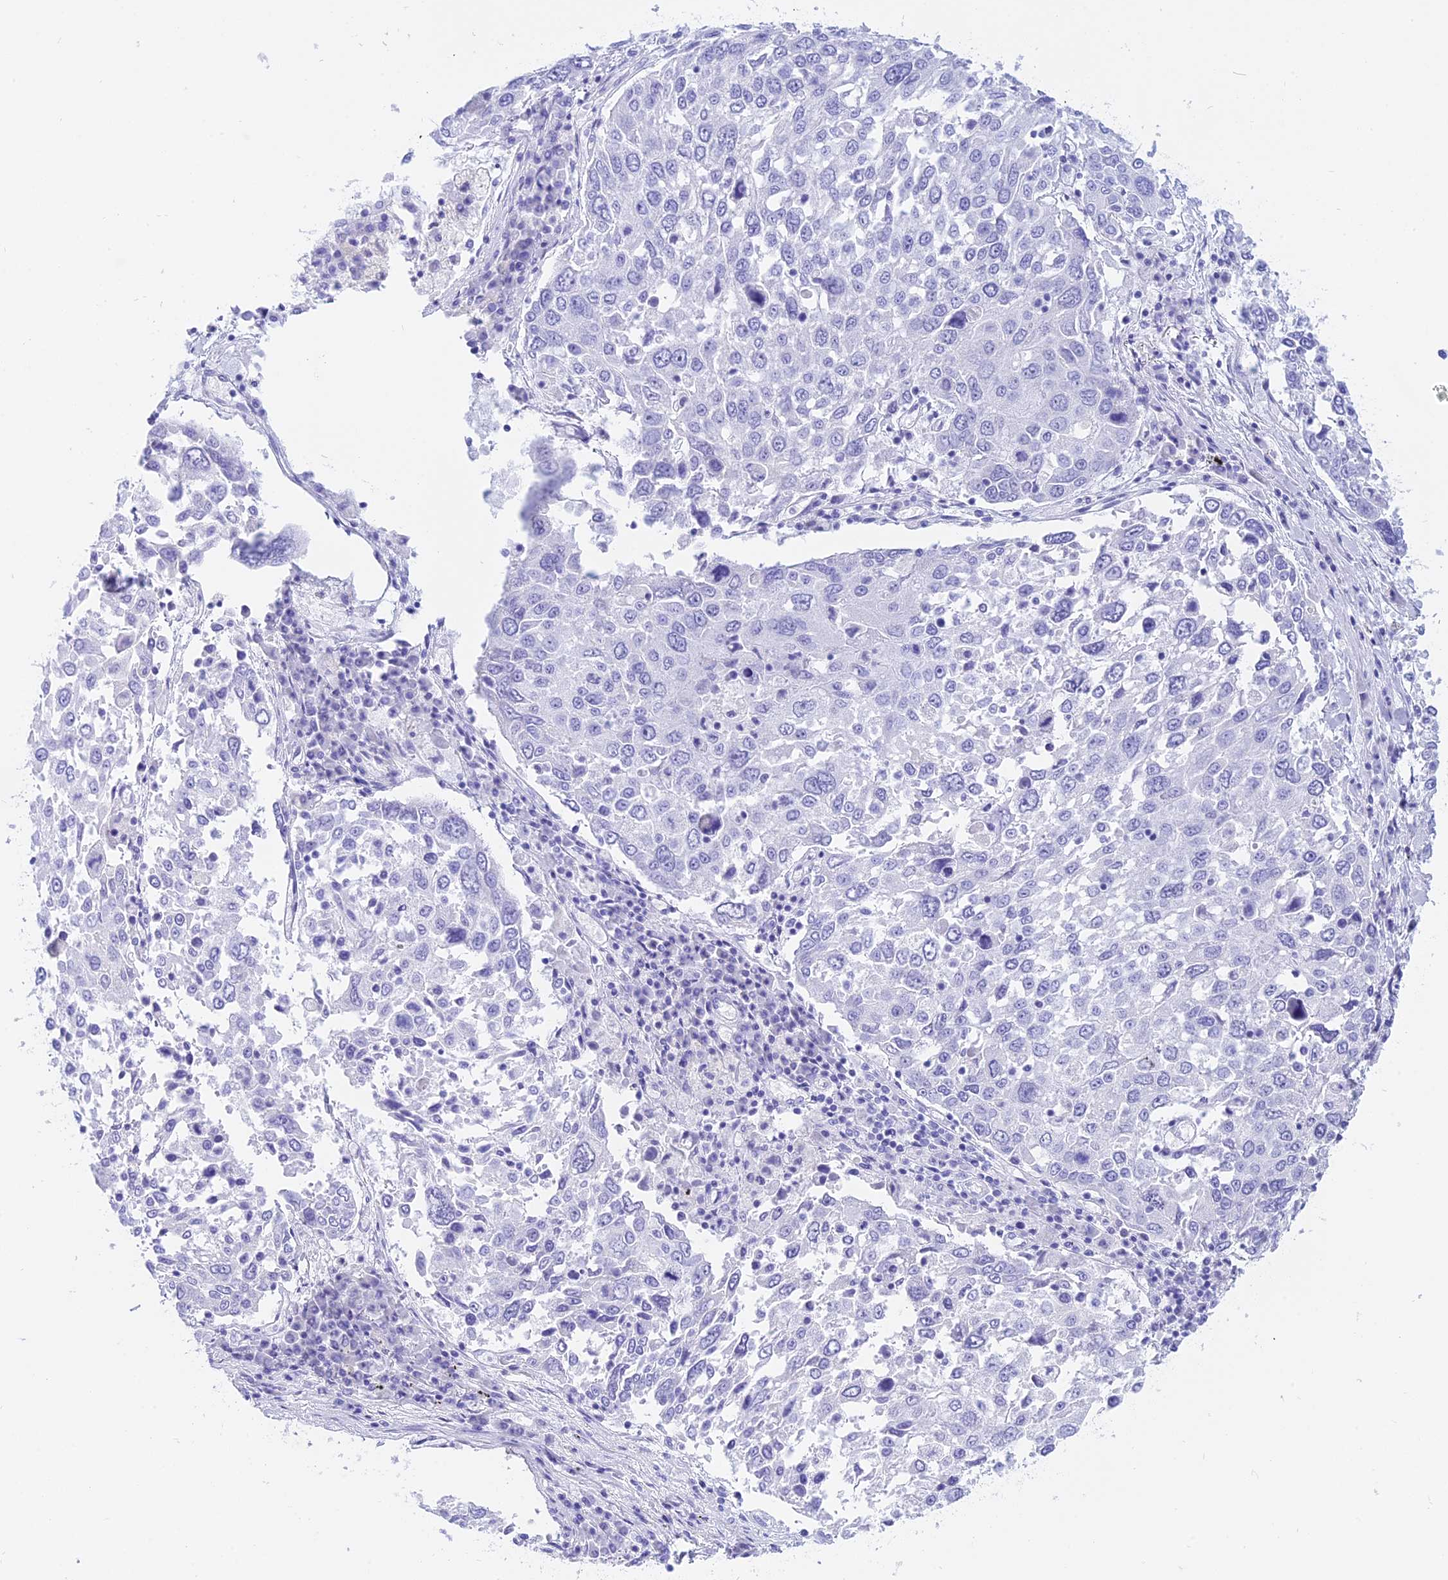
{"staining": {"intensity": "negative", "quantity": "none", "location": "none"}, "tissue": "lung cancer", "cell_type": "Tumor cells", "image_type": "cancer", "snomed": [{"axis": "morphology", "description": "Squamous cell carcinoma, NOS"}, {"axis": "topography", "description": "Lung"}], "caption": "The micrograph exhibits no significant expression in tumor cells of lung squamous cell carcinoma. (DAB (3,3'-diaminobenzidine) immunohistochemistry with hematoxylin counter stain).", "gene": "ISCA1", "patient": {"sex": "male", "age": 65}}